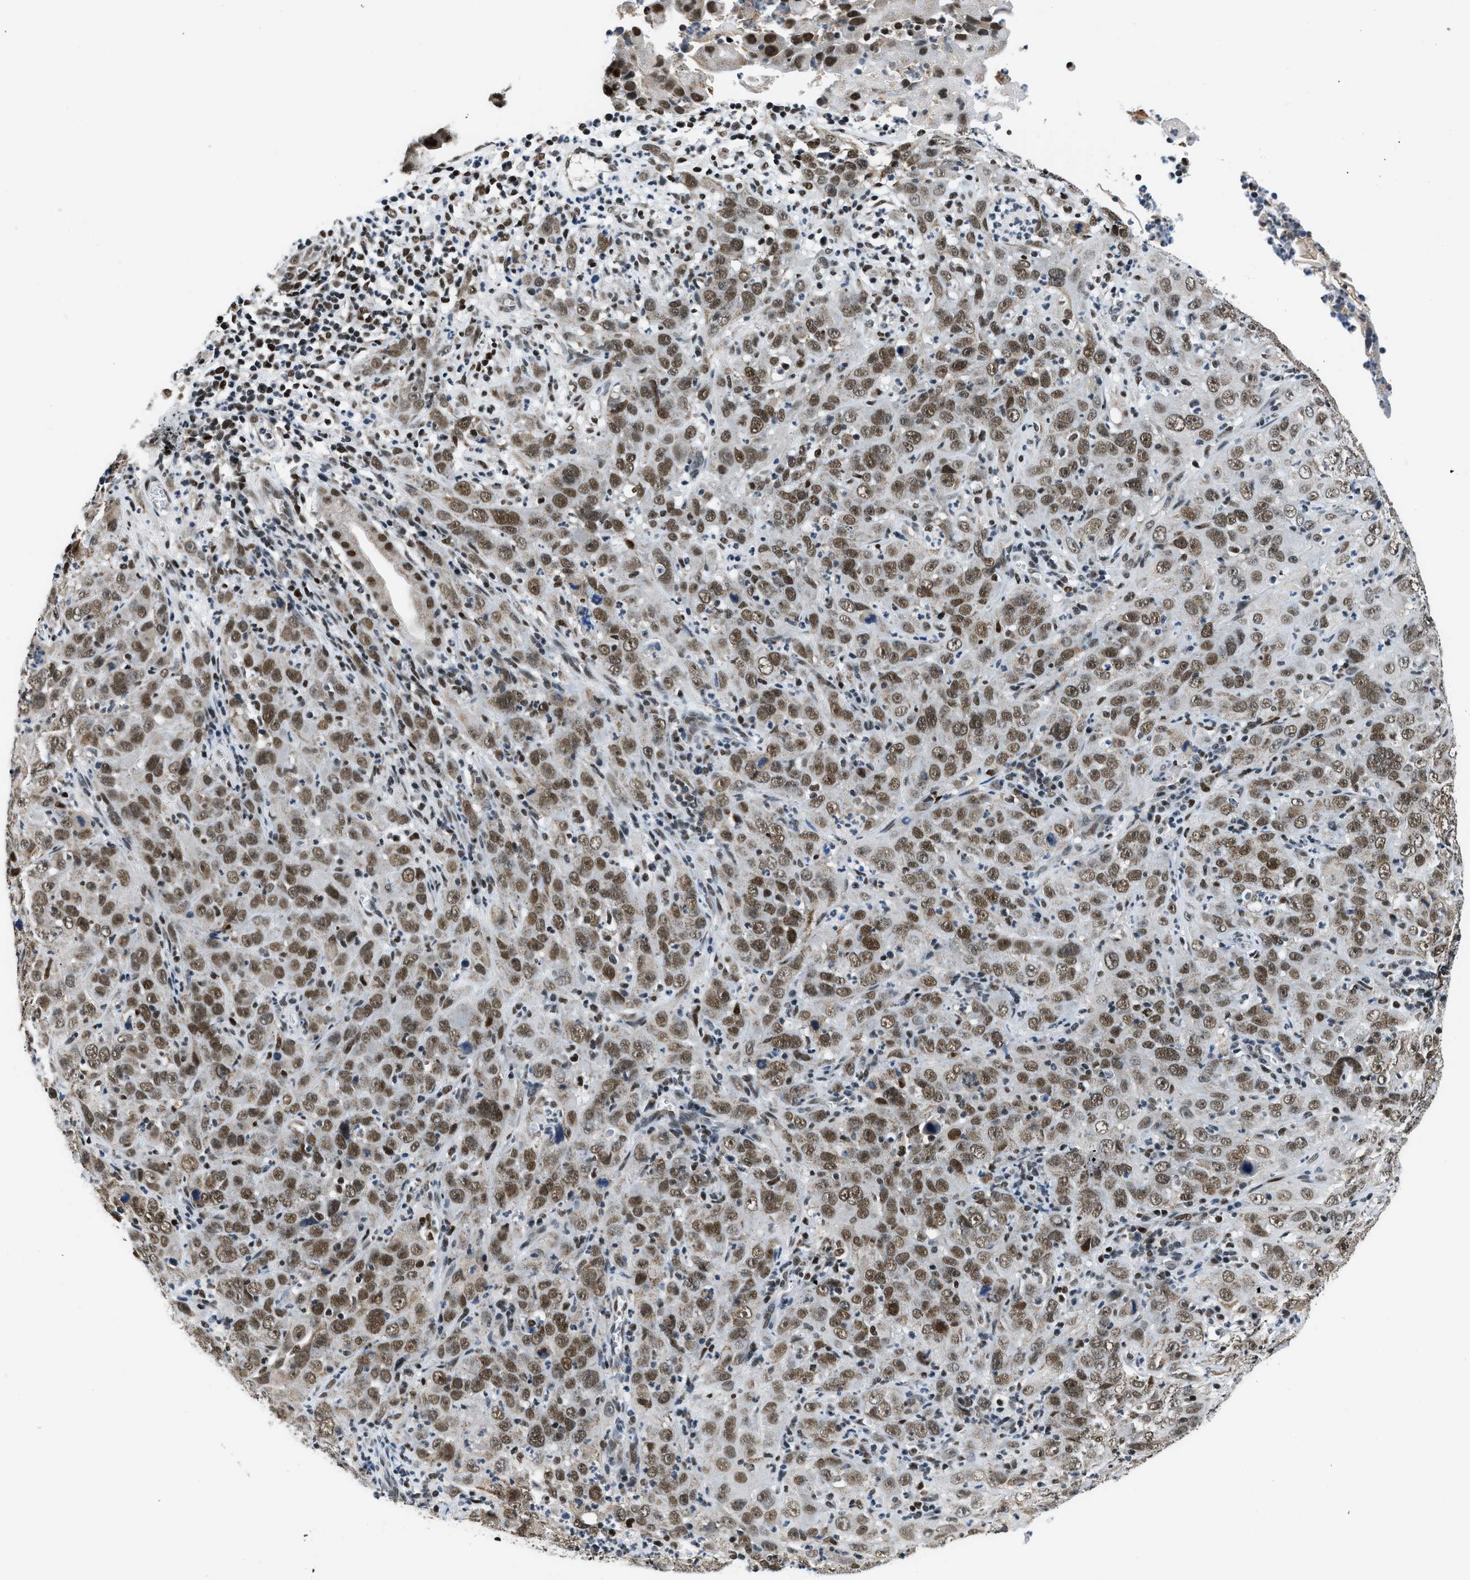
{"staining": {"intensity": "moderate", "quantity": ">75%", "location": "nuclear"}, "tissue": "cervical cancer", "cell_type": "Tumor cells", "image_type": "cancer", "snomed": [{"axis": "morphology", "description": "Squamous cell carcinoma, NOS"}, {"axis": "topography", "description": "Cervix"}], "caption": "Moderate nuclear expression for a protein is present in approximately >75% of tumor cells of squamous cell carcinoma (cervical) using immunohistochemistry.", "gene": "KDM3B", "patient": {"sex": "female", "age": 32}}